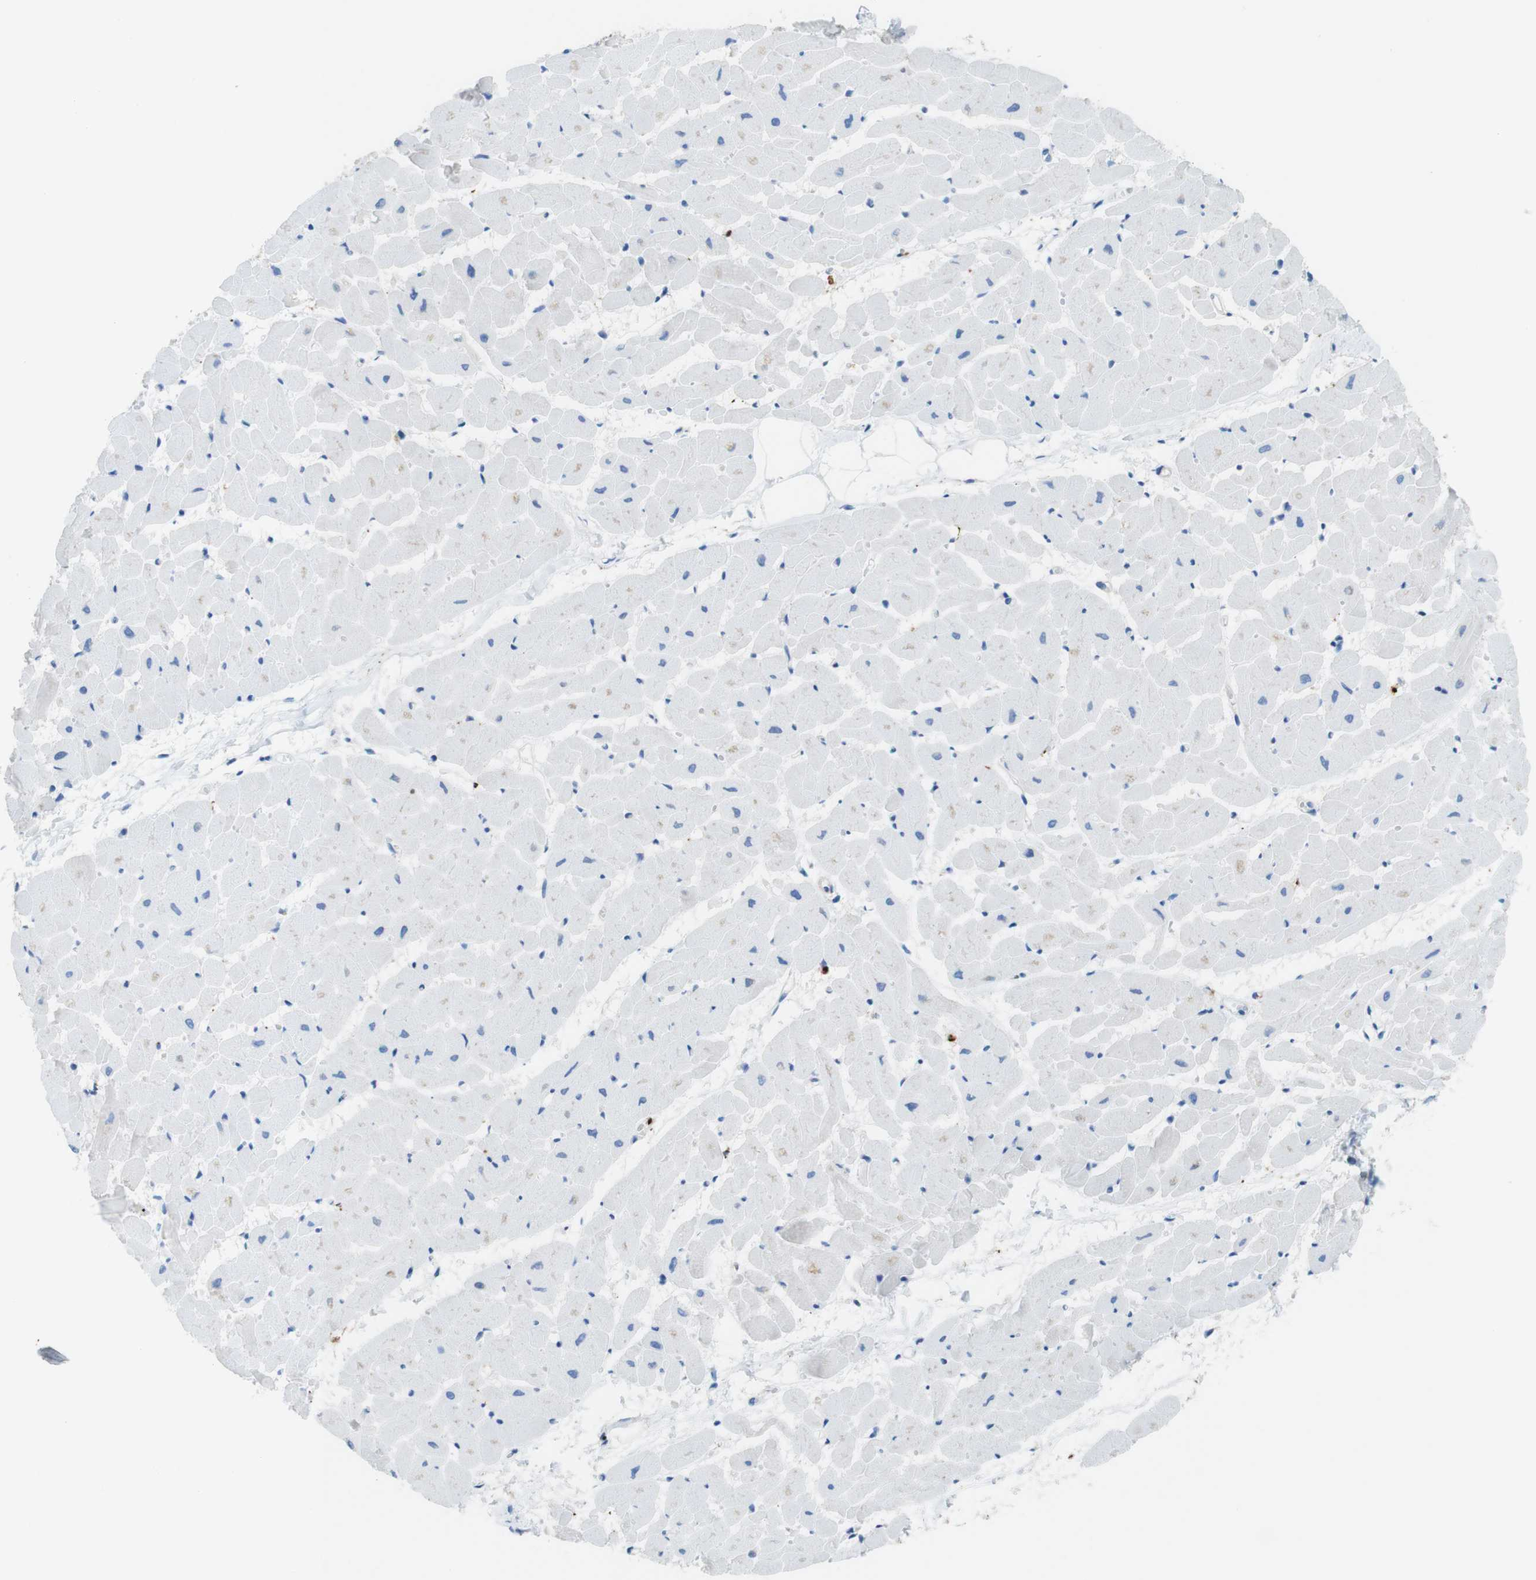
{"staining": {"intensity": "weak", "quantity": "<25%", "location": "cytoplasmic/membranous"}, "tissue": "heart muscle", "cell_type": "Cardiomyocytes", "image_type": "normal", "snomed": [{"axis": "morphology", "description": "Normal tissue, NOS"}, {"axis": "topography", "description": "Heart"}], "caption": "Human heart muscle stained for a protein using immunohistochemistry demonstrates no positivity in cardiomyocytes.", "gene": "CLMN", "patient": {"sex": "female", "age": 19}}